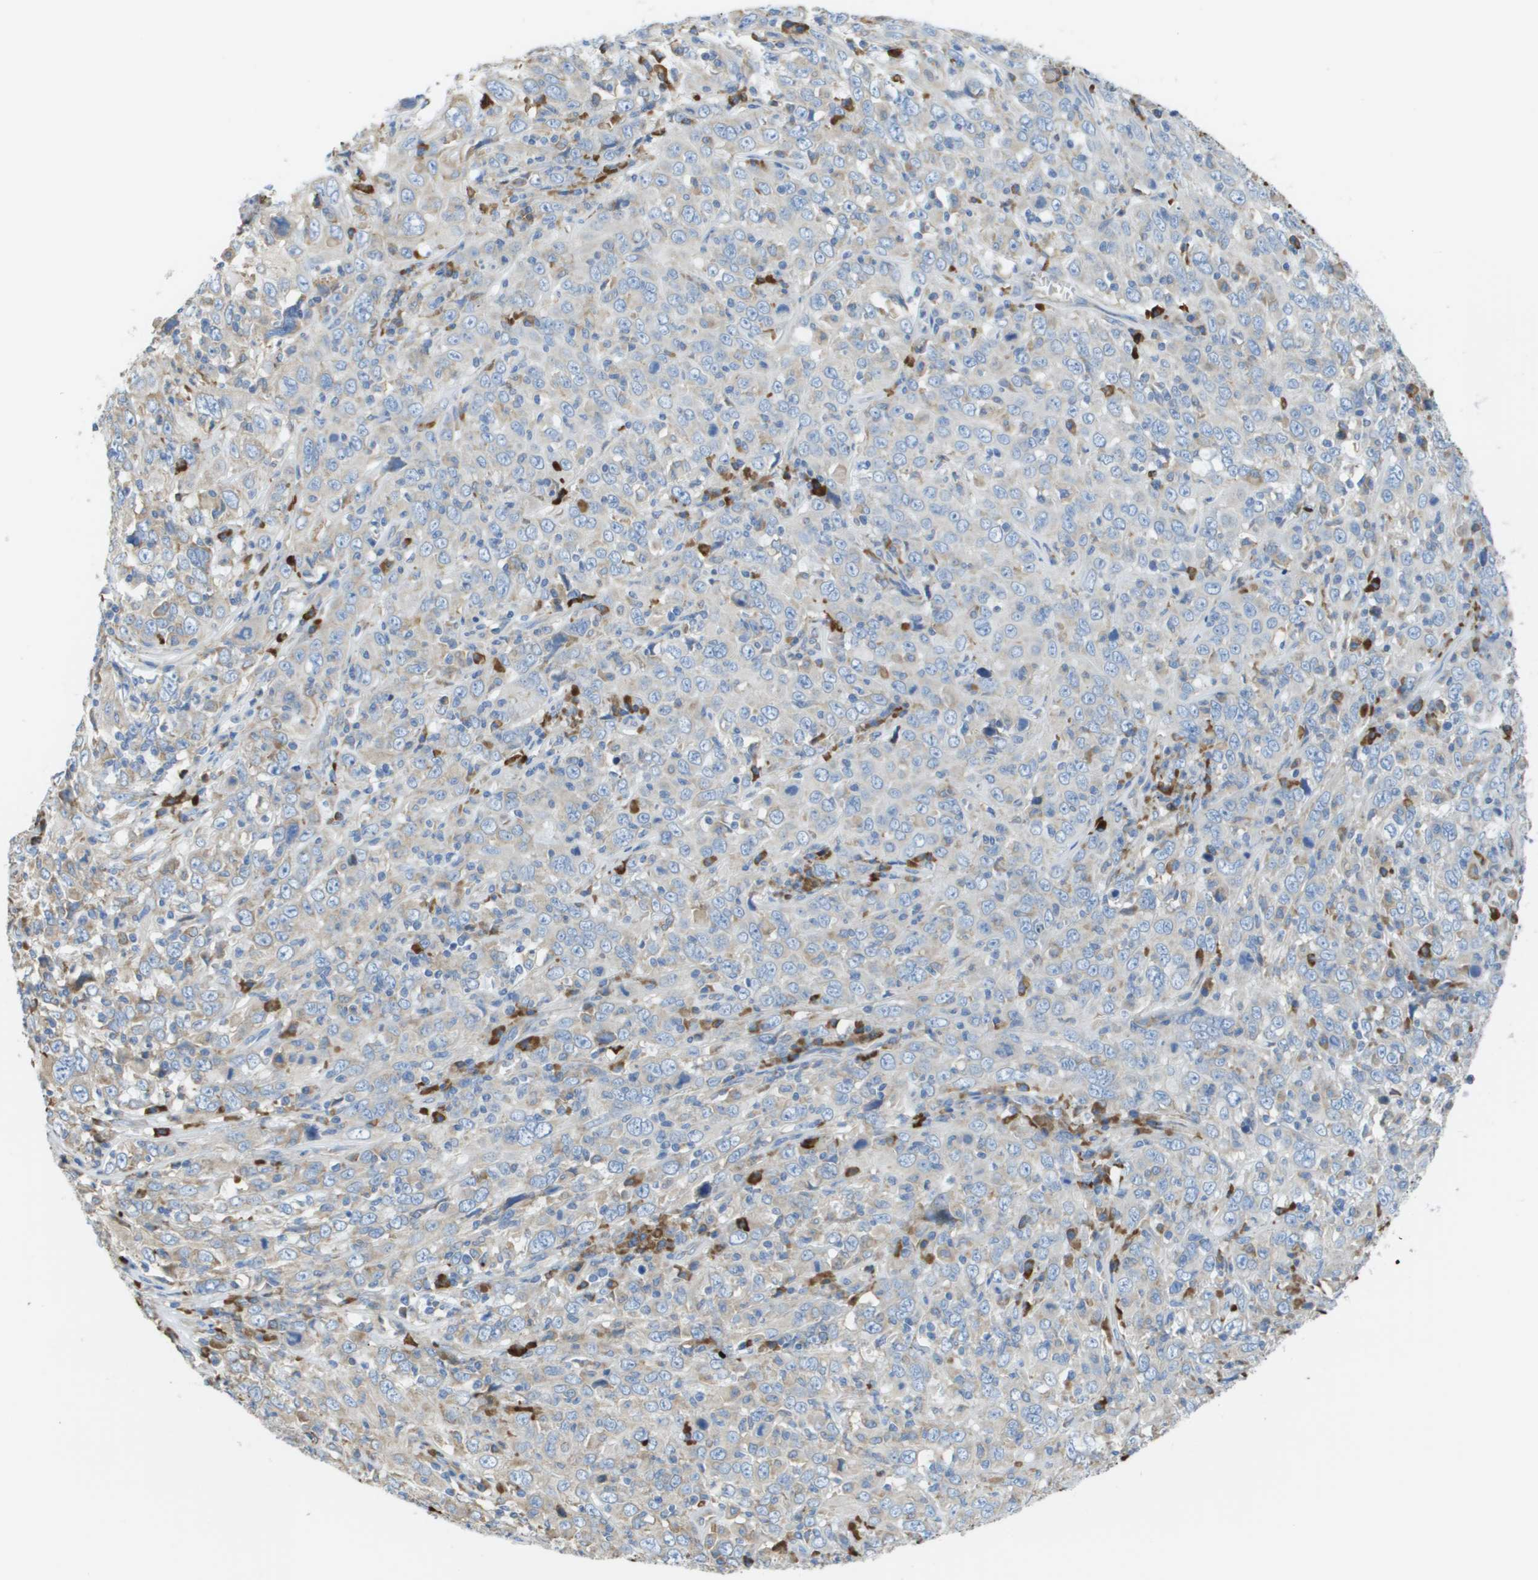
{"staining": {"intensity": "weak", "quantity": "25%-75%", "location": "cytoplasmic/membranous"}, "tissue": "cervical cancer", "cell_type": "Tumor cells", "image_type": "cancer", "snomed": [{"axis": "morphology", "description": "Squamous cell carcinoma, NOS"}, {"axis": "topography", "description": "Cervix"}], "caption": "A high-resolution image shows IHC staining of cervical cancer, which displays weak cytoplasmic/membranous expression in approximately 25%-75% of tumor cells.", "gene": "SDR42E1", "patient": {"sex": "female", "age": 46}}